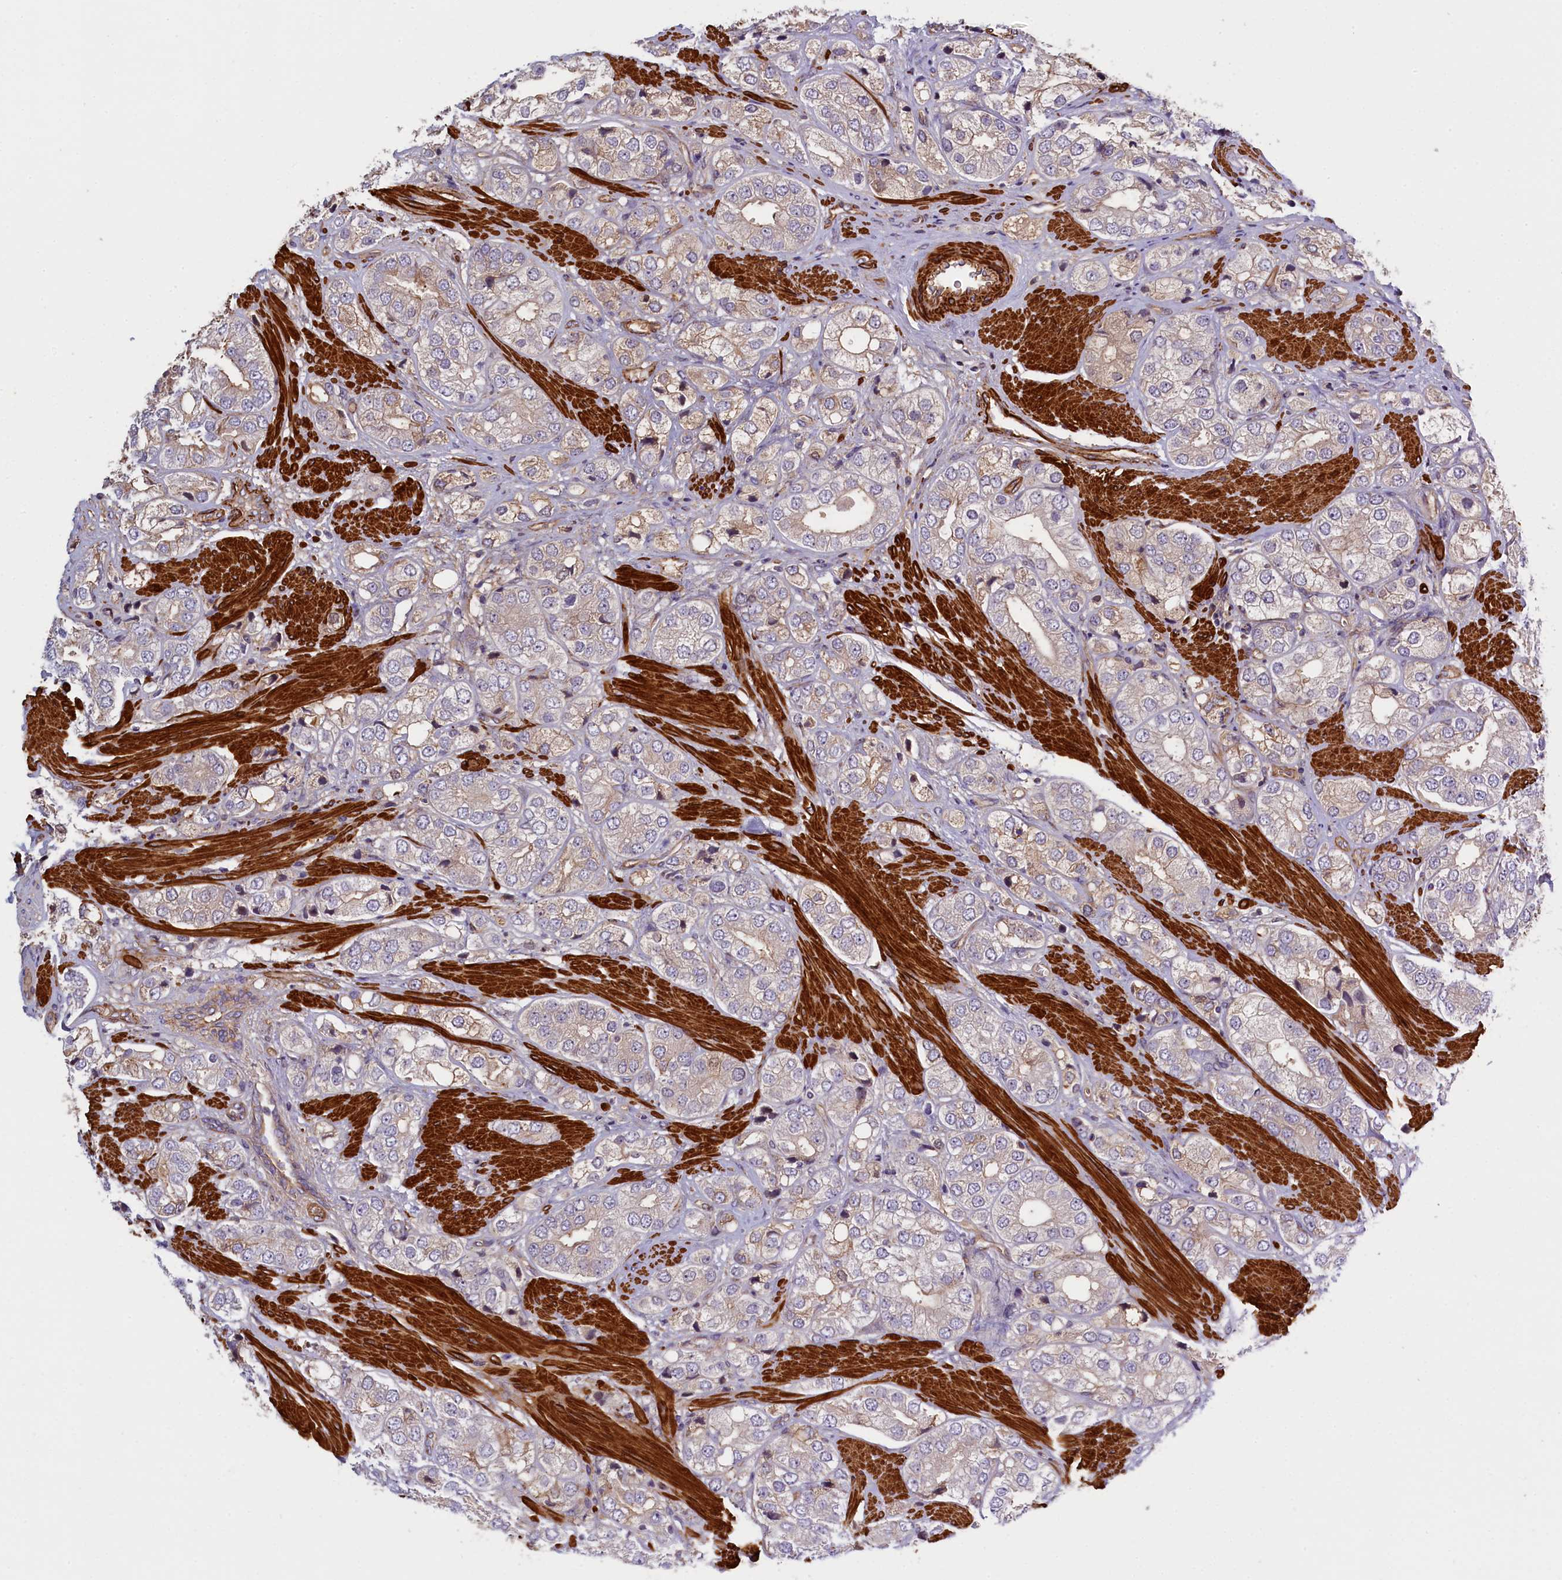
{"staining": {"intensity": "negative", "quantity": "none", "location": "none"}, "tissue": "prostate cancer", "cell_type": "Tumor cells", "image_type": "cancer", "snomed": [{"axis": "morphology", "description": "Adenocarcinoma, High grade"}, {"axis": "topography", "description": "Prostate"}], "caption": "High magnification brightfield microscopy of prostate cancer stained with DAB (3,3'-diaminobenzidine) (brown) and counterstained with hematoxylin (blue): tumor cells show no significant staining.", "gene": "FUZ", "patient": {"sex": "male", "age": 50}}